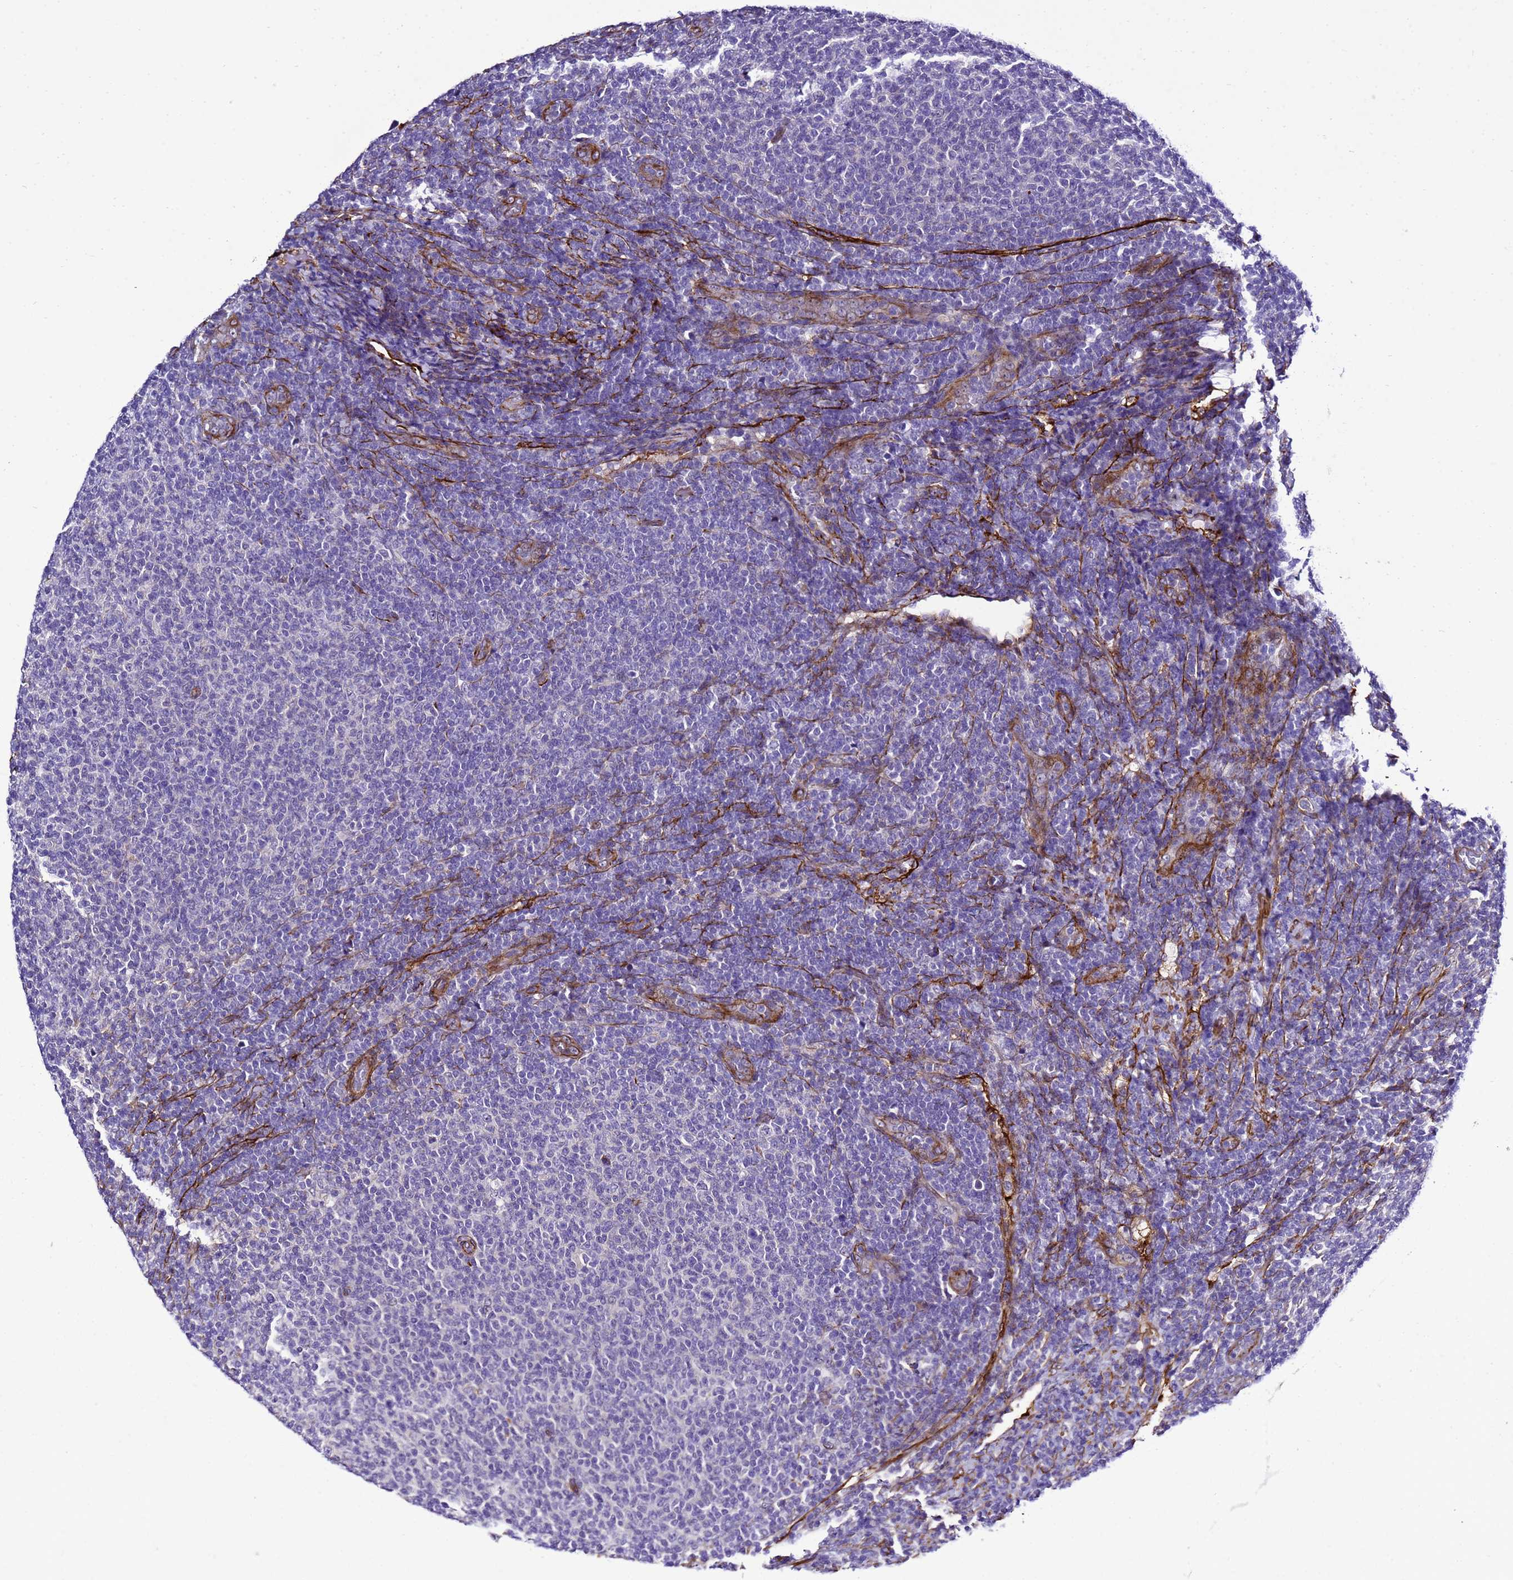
{"staining": {"intensity": "negative", "quantity": "none", "location": "none"}, "tissue": "lymphoma", "cell_type": "Tumor cells", "image_type": "cancer", "snomed": [{"axis": "morphology", "description": "Malignant lymphoma, non-Hodgkin's type, Low grade"}, {"axis": "topography", "description": "Lymph node"}], "caption": "This image is of lymphoma stained with immunohistochemistry (IHC) to label a protein in brown with the nuclei are counter-stained blue. There is no positivity in tumor cells.", "gene": "GZF1", "patient": {"sex": "male", "age": 66}}